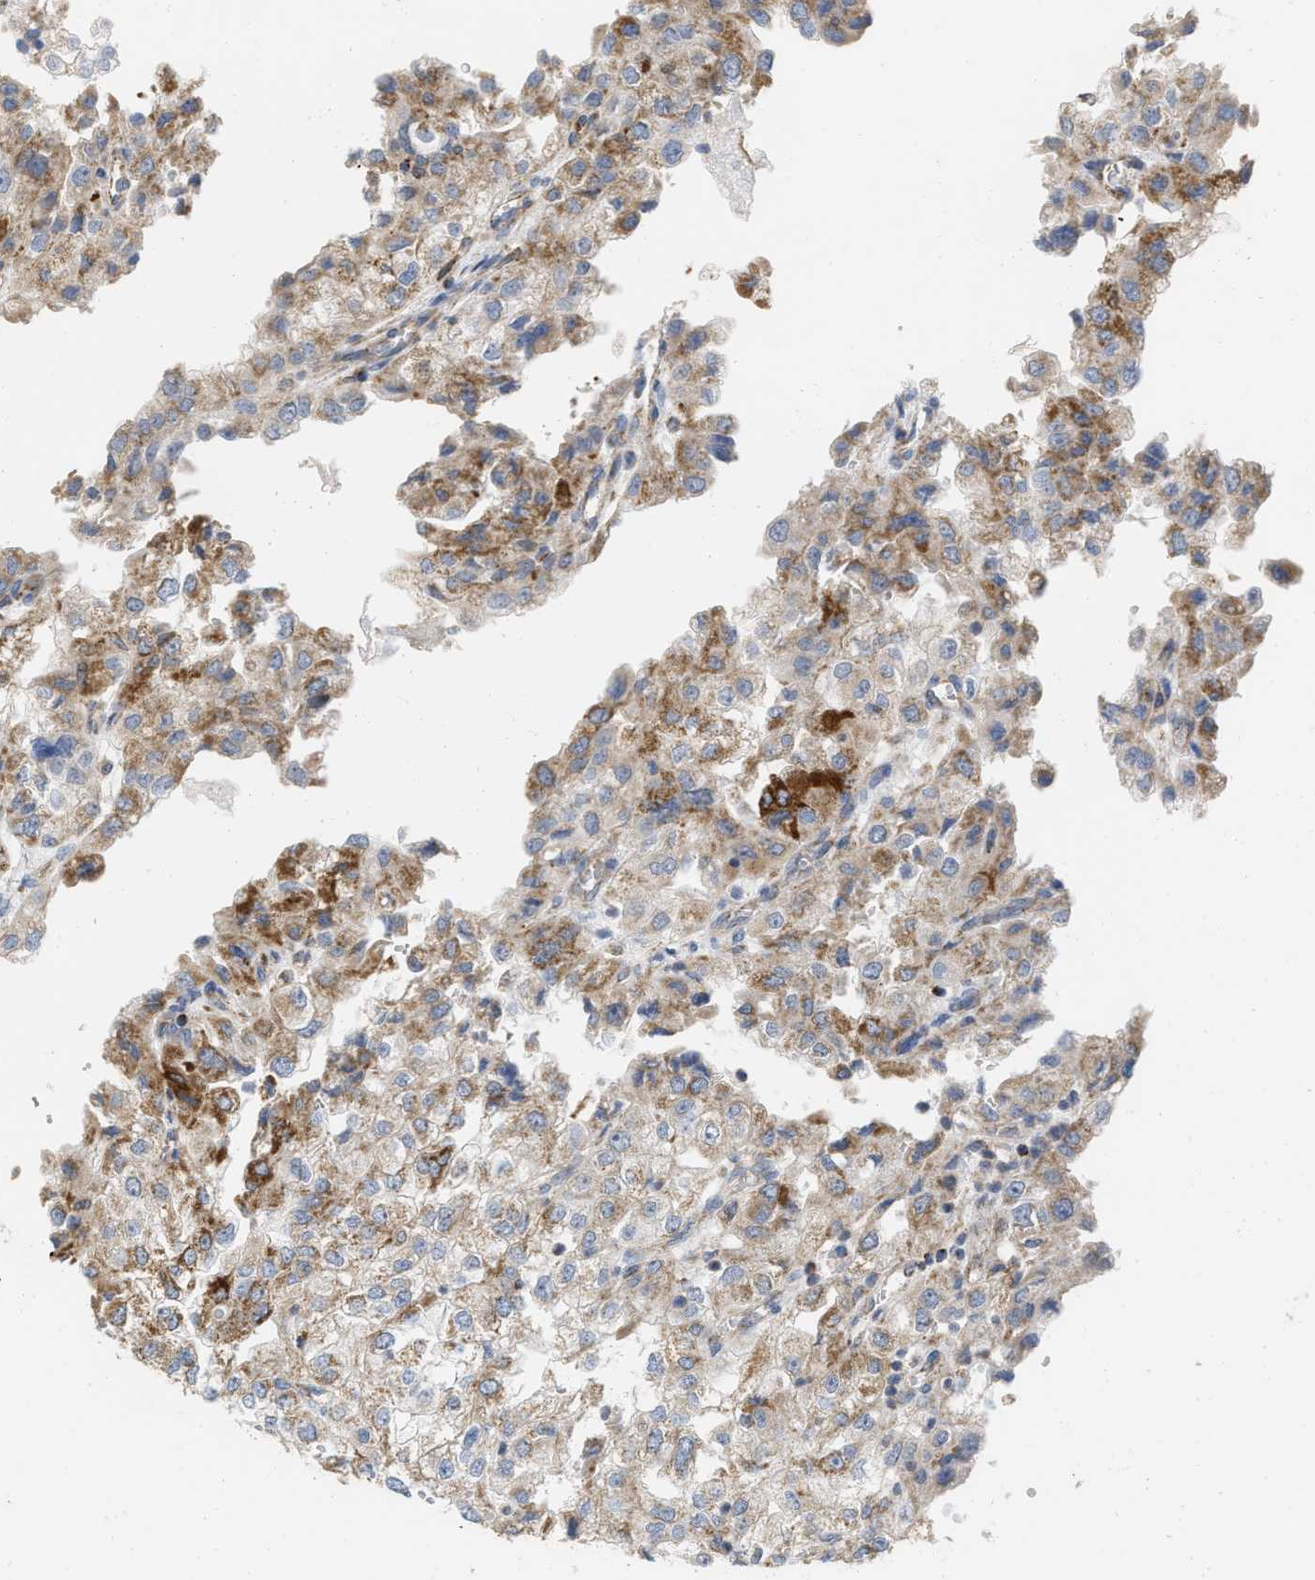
{"staining": {"intensity": "moderate", "quantity": ">75%", "location": "cytoplasmic/membranous"}, "tissue": "renal cancer", "cell_type": "Tumor cells", "image_type": "cancer", "snomed": [{"axis": "morphology", "description": "Adenocarcinoma, NOS"}, {"axis": "topography", "description": "Kidney"}], "caption": "Renal cancer stained with DAB IHC demonstrates medium levels of moderate cytoplasmic/membranous staining in approximately >75% of tumor cells.", "gene": "GRB10", "patient": {"sex": "female", "age": 54}}